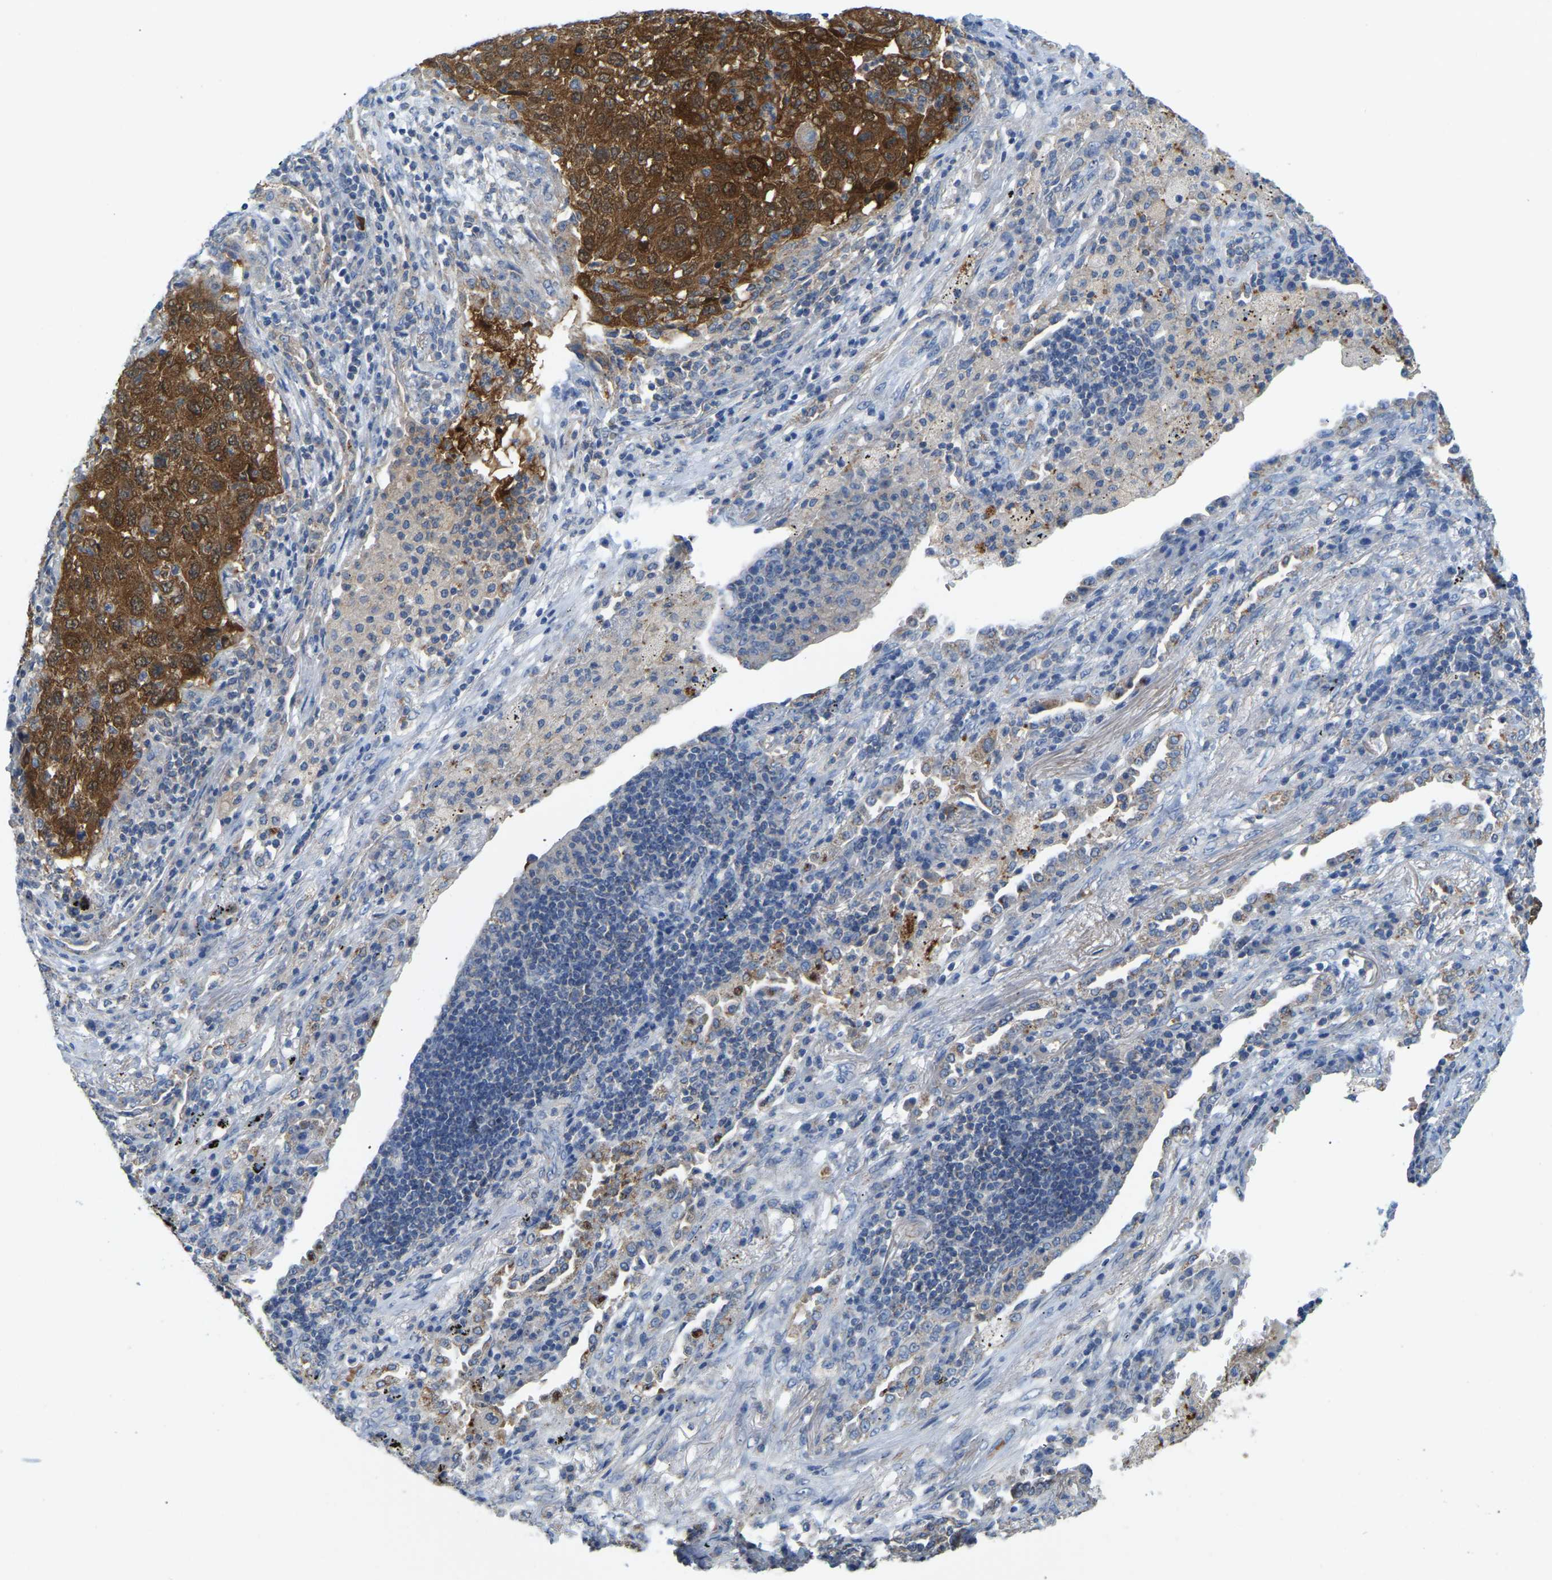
{"staining": {"intensity": "strong", "quantity": ">75%", "location": "cytoplasmic/membranous"}, "tissue": "lung cancer", "cell_type": "Tumor cells", "image_type": "cancer", "snomed": [{"axis": "morphology", "description": "Squamous cell carcinoma, NOS"}, {"axis": "topography", "description": "Lung"}], "caption": "There is high levels of strong cytoplasmic/membranous staining in tumor cells of lung cancer (squamous cell carcinoma), as demonstrated by immunohistochemical staining (brown color).", "gene": "SERPINB5", "patient": {"sex": "female", "age": 63}}